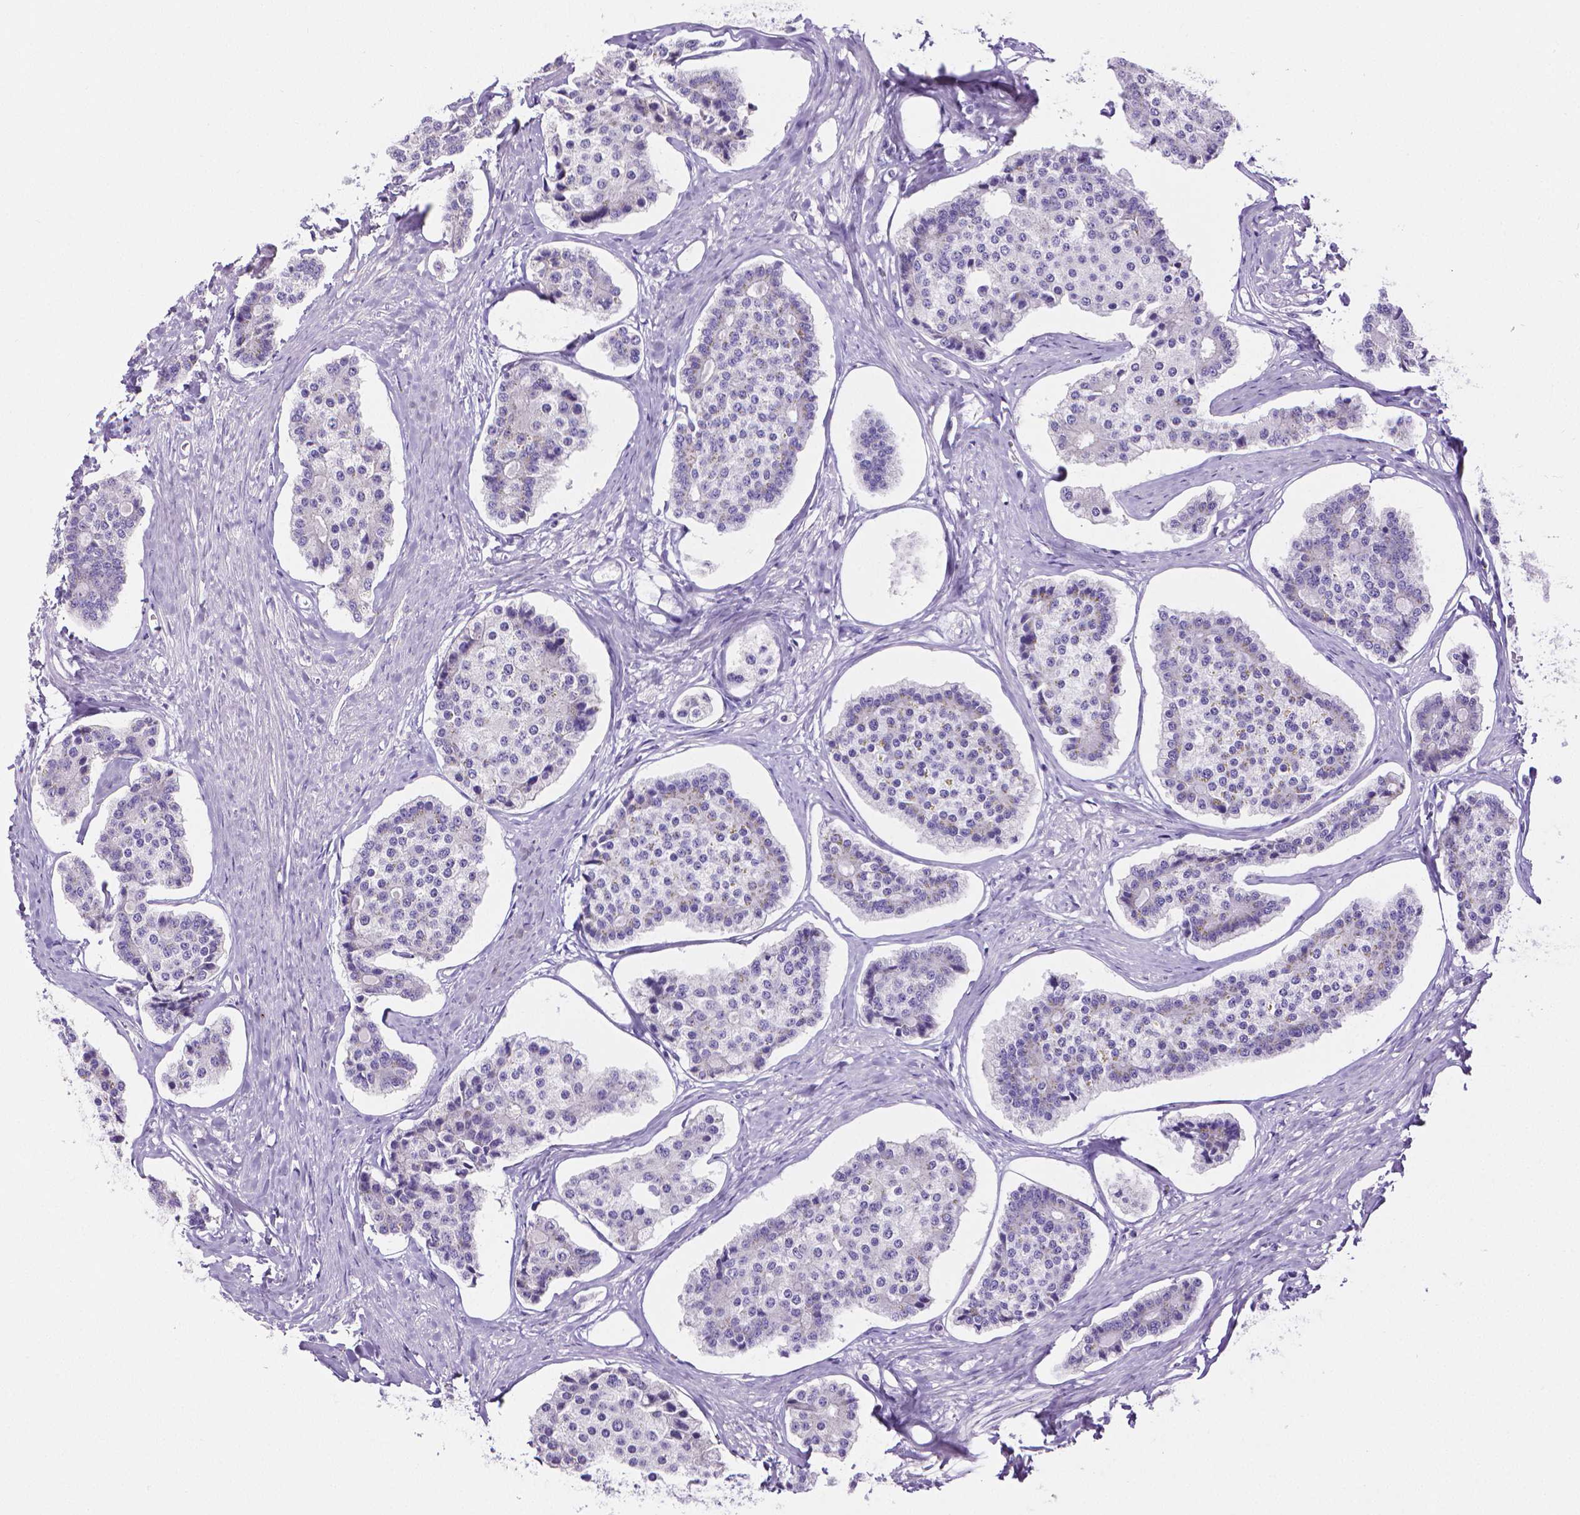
{"staining": {"intensity": "negative", "quantity": "none", "location": "none"}, "tissue": "carcinoid", "cell_type": "Tumor cells", "image_type": "cancer", "snomed": [{"axis": "morphology", "description": "Carcinoid, malignant, NOS"}, {"axis": "topography", "description": "Small intestine"}], "caption": "DAB immunohistochemical staining of human malignant carcinoid reveals no significant positivity in tumor cells.", "gene": "MMP9", "patient": {"sex": "female", "age": 65}}